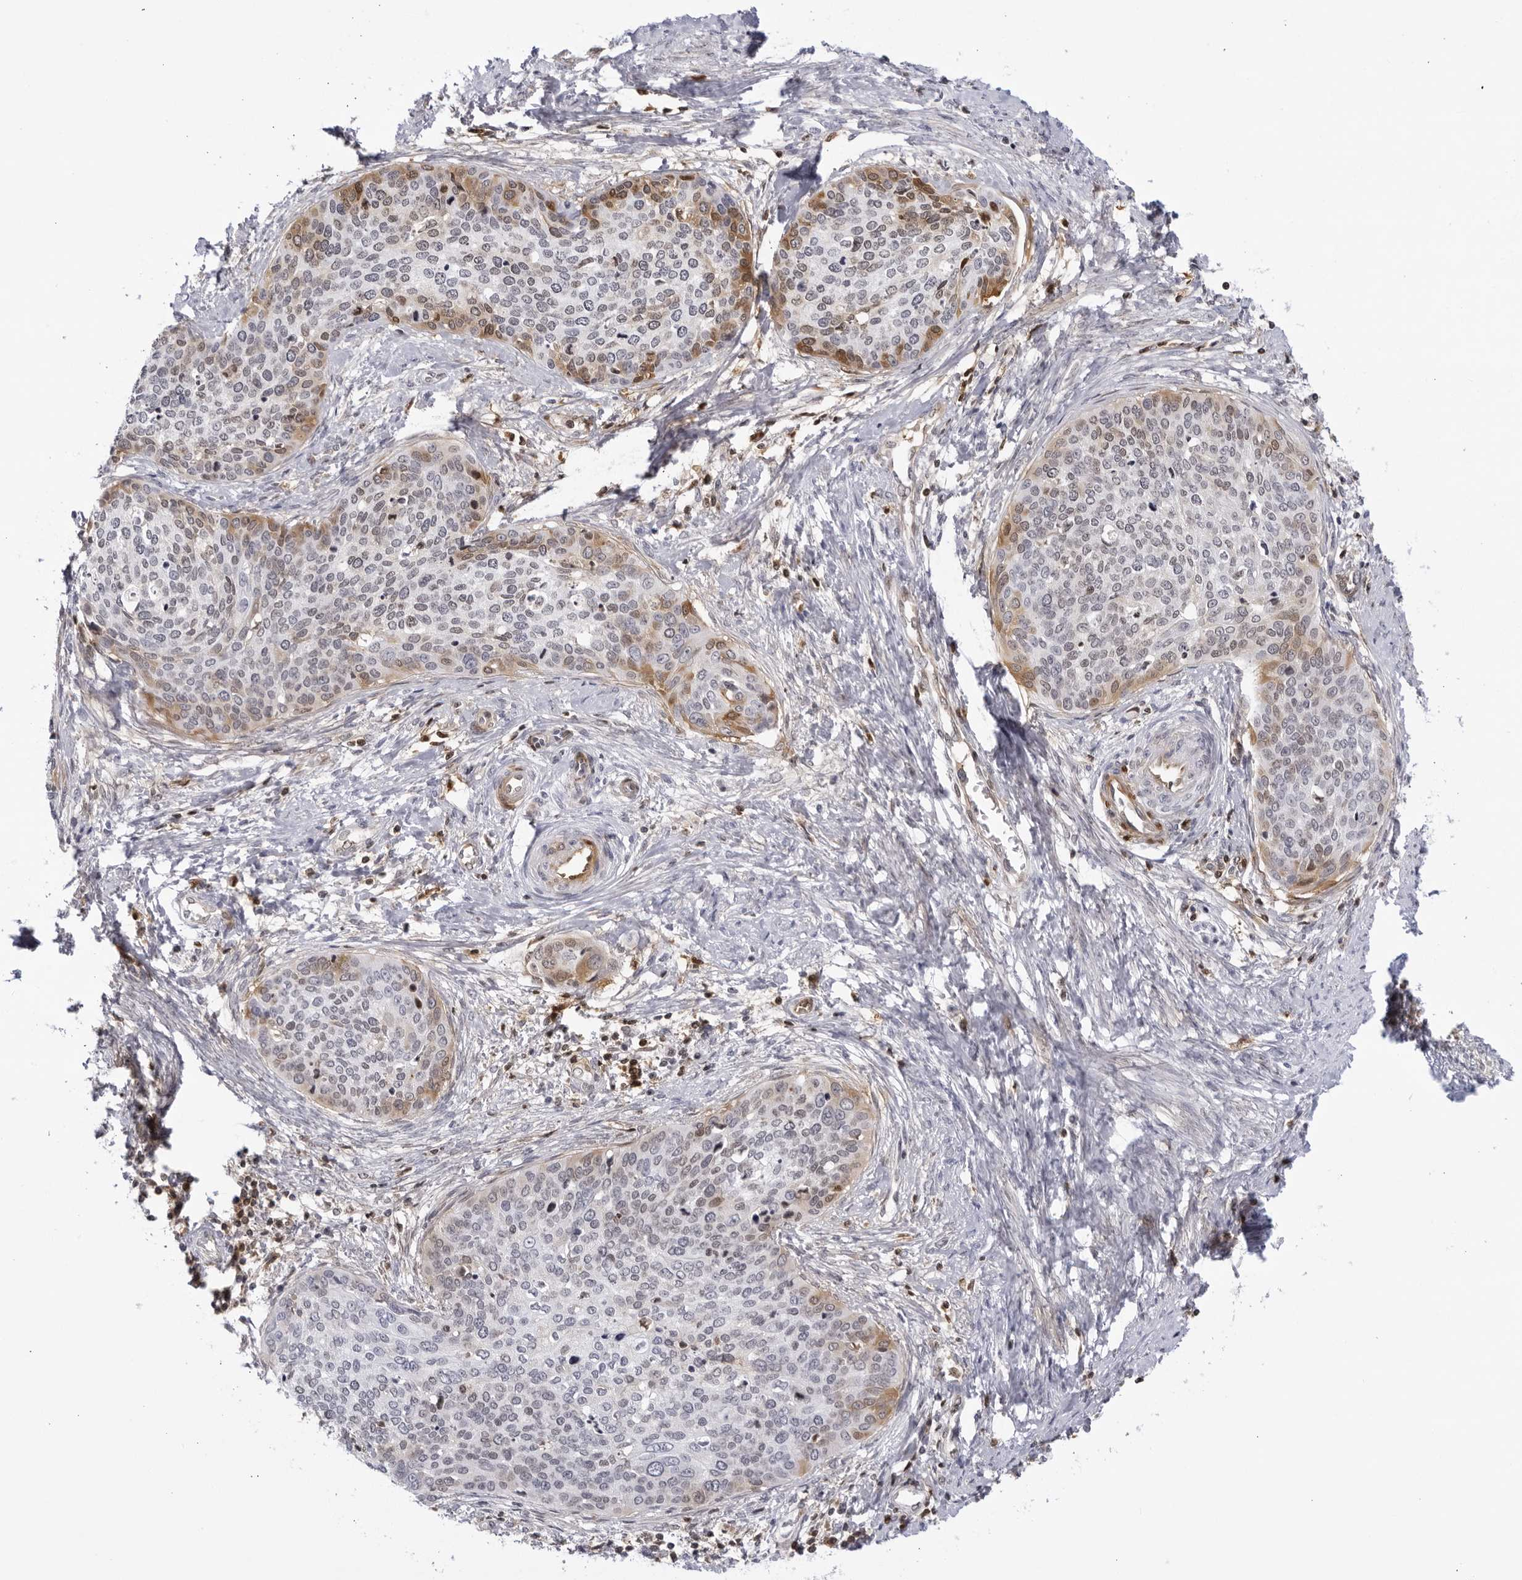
{"staining": {"intensity": "moderate", "quantity": "<25%", "location": "cytoplasmic/membranous,nuclear"}, "tissue": "cervical cancer", "cell_type": "Tumor cells", "image_type": "cancer", "snomed": [{"axis": "morphology", "description": "Squamous cell carcinoma, NOS"}, {"axis": "topography", "description": "Cervix"}], "caption": "Immunohistochemistry (IHC) (DAB (3,3'-diaminobenzidine)) staining of cervical cancer (squamous cell carcinoma) reveals moderate cytoplasmic/membranous and nuclear protein expression in approximately <25% of tumor cells. The staining was performed using DAB to visualize the protein expression in brown, while the nuclei were stained in blue with hematoxylin (Magnification: 20x).", "gene": "CNBD1", "patient": {"sex": "female", "age": 37}}